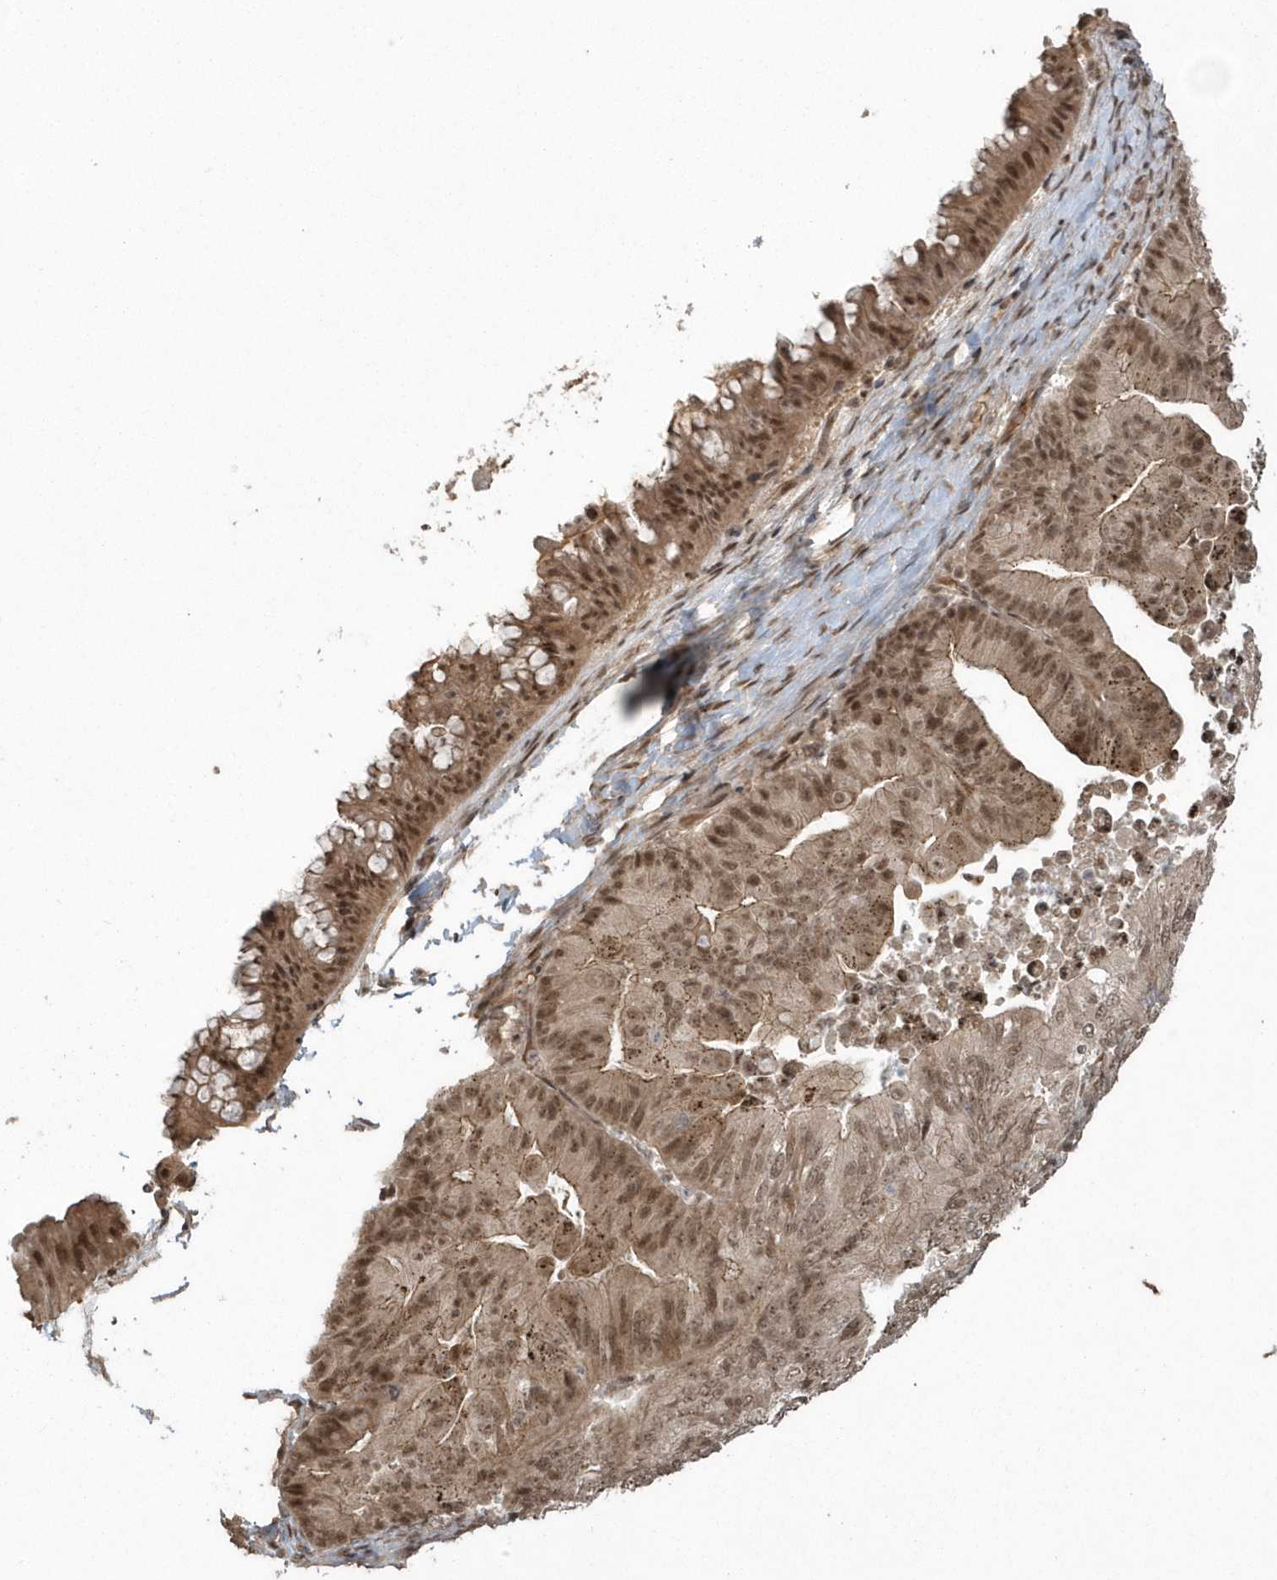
{"staining": {"intensity": "moderate", "quantity": ">75%", "location": "cytoplasmic/membranous,nuclear"}, "tissue": "ovarian cancer", "cell_type": "Tumor cells", "image_type": "cancer", "snomed": [{"axis": "morphology", "description": "Cystadenocarcinoma, mucinous, NOS"}, {"axis": "topography", "description": "Ovary"}], "caption": "Human ovarian cancer stained with a brown dye reveals moderate cytoplasmic/membranous and nuclear positive positivity in approximately >75% of tumor cells.", "gene": "EPB41L4A", "patient": {"sex": "female", "age": 61}}